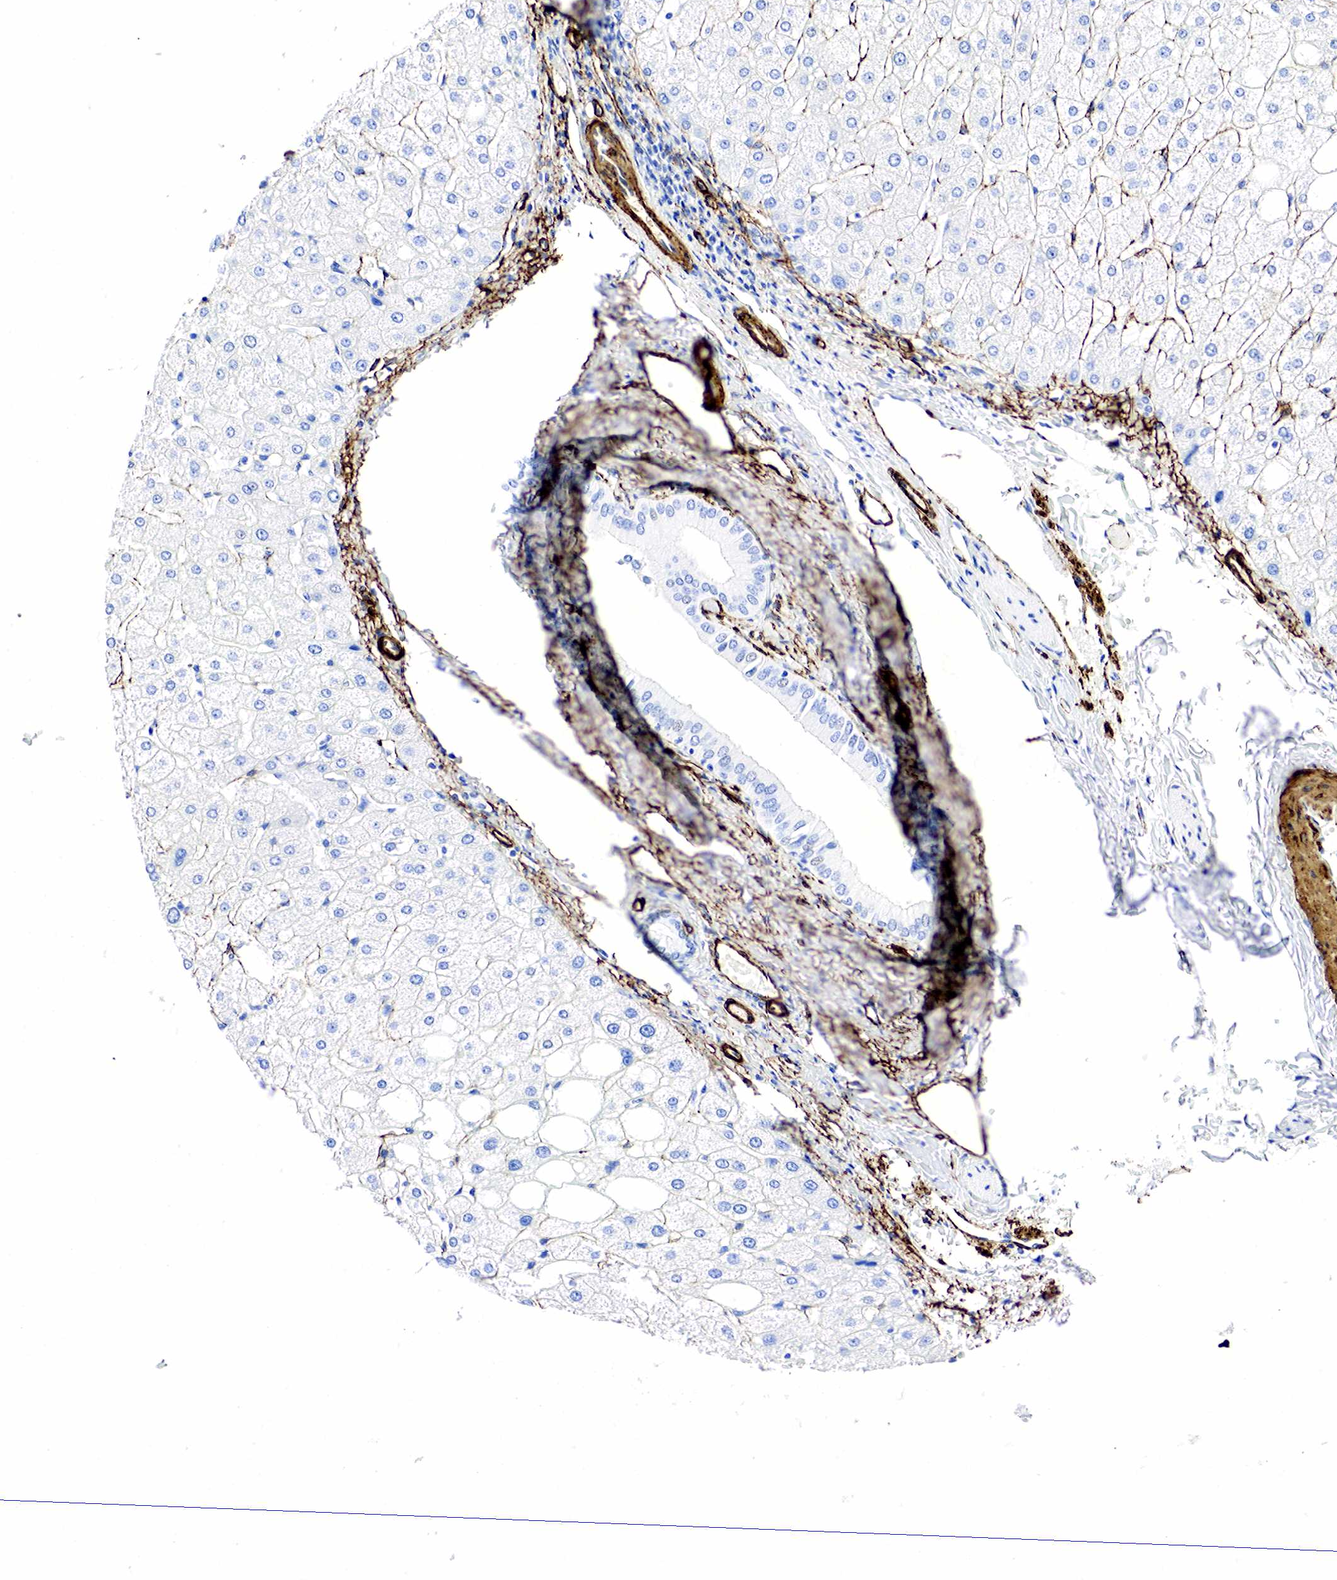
{"staining": {"intensity": "negative", "quantity": "none", "location": "none"}, "tissue": "liver", "cell_type": "Cholangiocytes", "image_type": "normal", "snomed": [{"axis": "morphology", "description": "Normal tissue, NOS"}, {"axis": "topography", "description": "Liver"}], "caption": "IHC of normal human liver reveals no expression in cholangiocytes. (DAB immunohistochemistry (IHC), high magnification).", "gene": "ACTA2", "patient": {"sex": "male", "age": 35}}